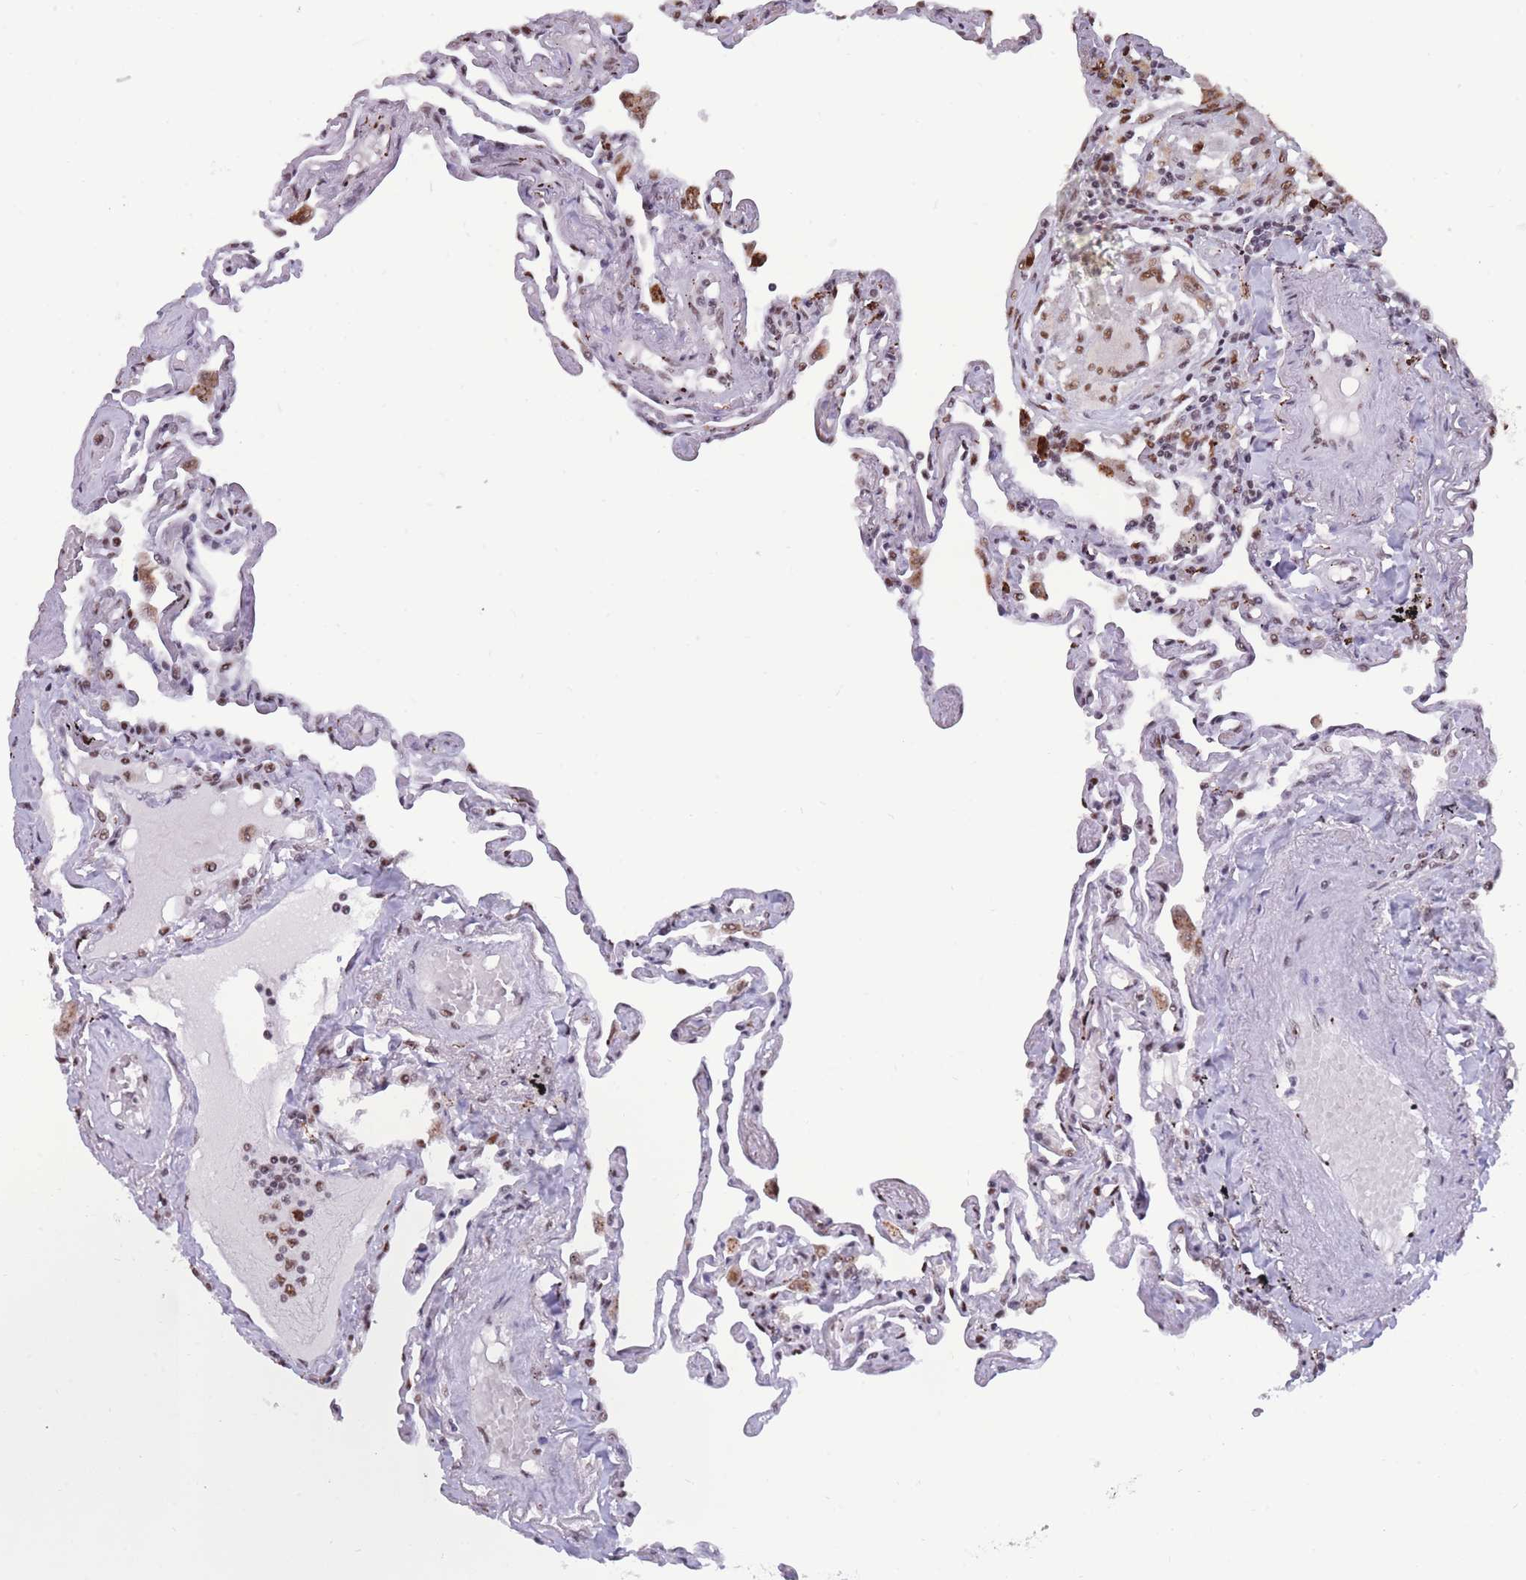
{"staining": {"intensity": "moderate", "quantity": ">75%", "location": "nuclear"}, "tissue": "lung", "cell_type": "Alveolar cells", "image_type": "normal", "snomed": [{"axis": "morphology", "description": "Normal tissue, NOS"}, {"axis": "topography", "description": "Lung"}], "caption": "An image of human lung stained for a protein demonstrates moderate nuclear brown staining in alveolar cells. The protein is stained brown, and the nuclei are stained in blue (DAB (3,3'-diaminobenzidine) IHC with brightfield microscopy, high magnification).", "gene": "PRPF19", "patient": {"sex": "female", "age": 67}}